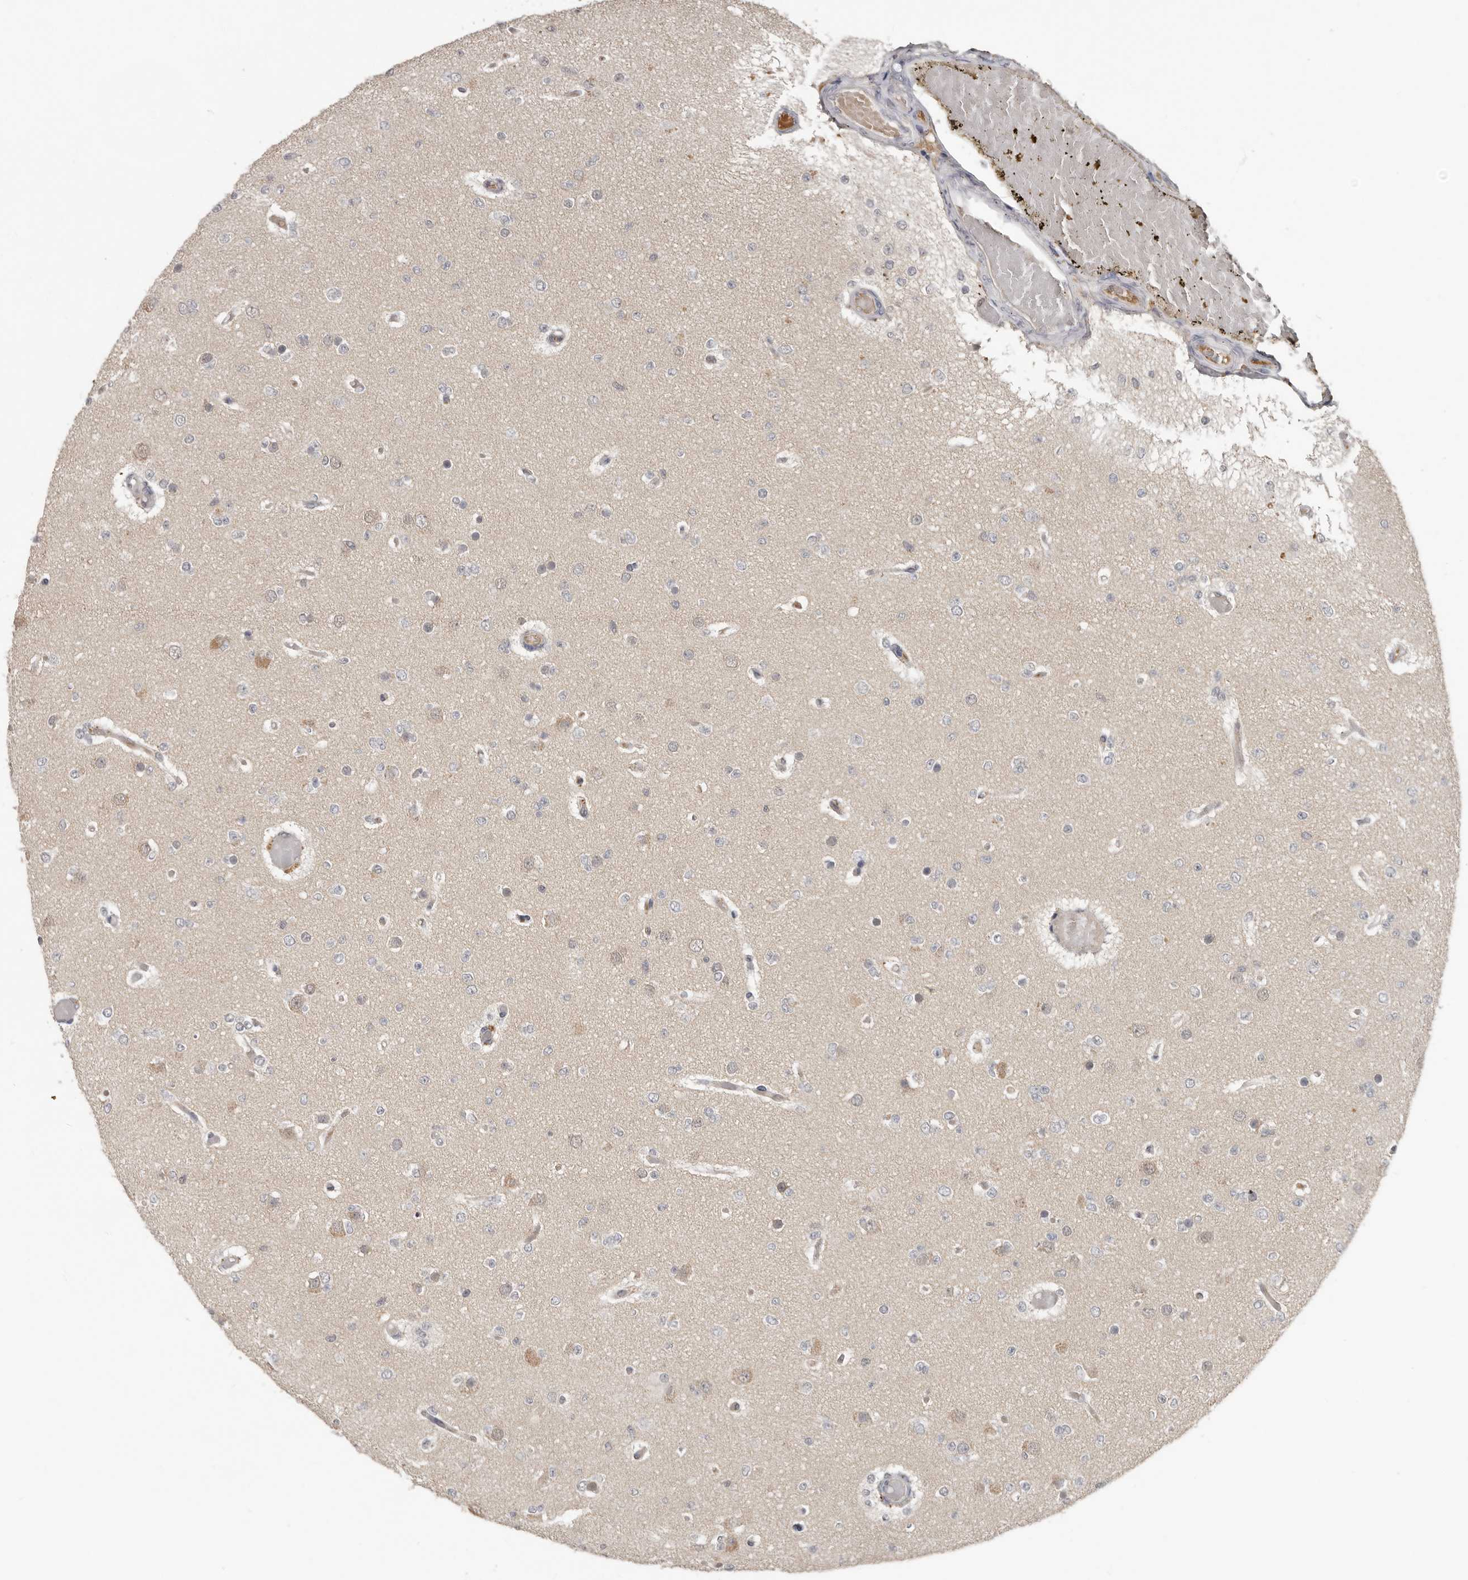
{"staining": {"intensity": "weak", "quantity": "<25%", "location": "cytoplasmic/membranous"}, "tissue": "glioma", "cell_type": "Tumor cells", "image_type": "cancer", "snomed": [{"axis": "morphology", "description": "Glioma, malignant, Low grade"}, {"axis": "topography", "description": "Brain"}], "caption": "Immunohistochemistry micrograph of neoplastic tissue: low-grade glioma (malignant) stained with DAB (3,3'-diaminobenzidine) displays no significant protein staining in tumor cells.", "gene": "LRGUK", "patient": {"sex": "female", "age": 22}}